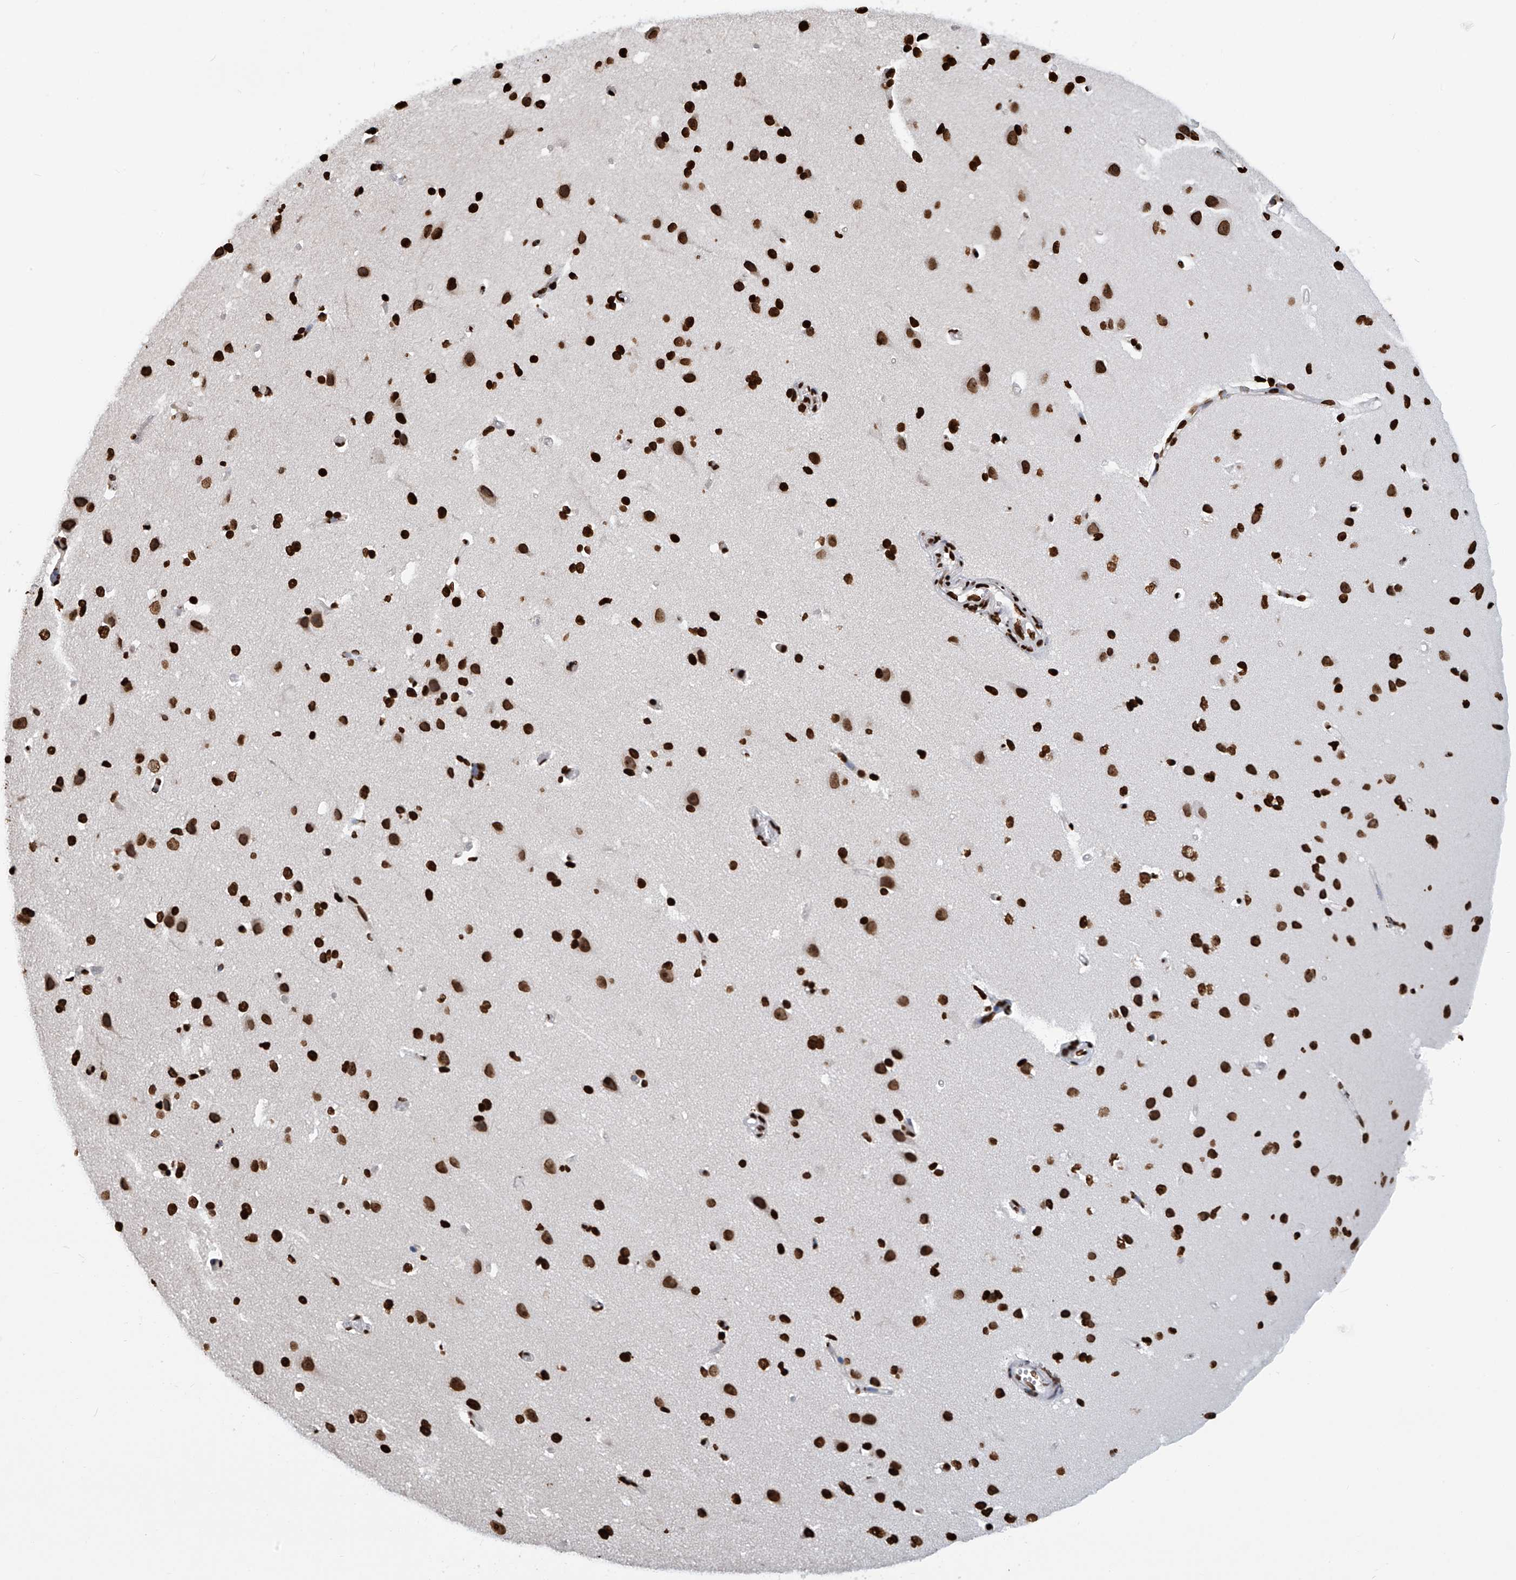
{"staining": {"intensity": "moderate", "quantity": ">75%", "location": "nuclear"}, "tissue": "cerebral cortex", "cell_type": "Endothelial cells", "image_type": "normal", "snomed": [{"axis": "morphology", "description": "Normal tissue, NOS"}, {"axis": "topography", "description": "Cerebral cortex"}], "caption": "A high-resolution image shows IHC staining of unremarkable cerebral cortex, which displays moderate nuclear staining in about >75% of endothelial cells.", "gene": "DPPA2", "patient": {"sex": "male", "age": 34}}